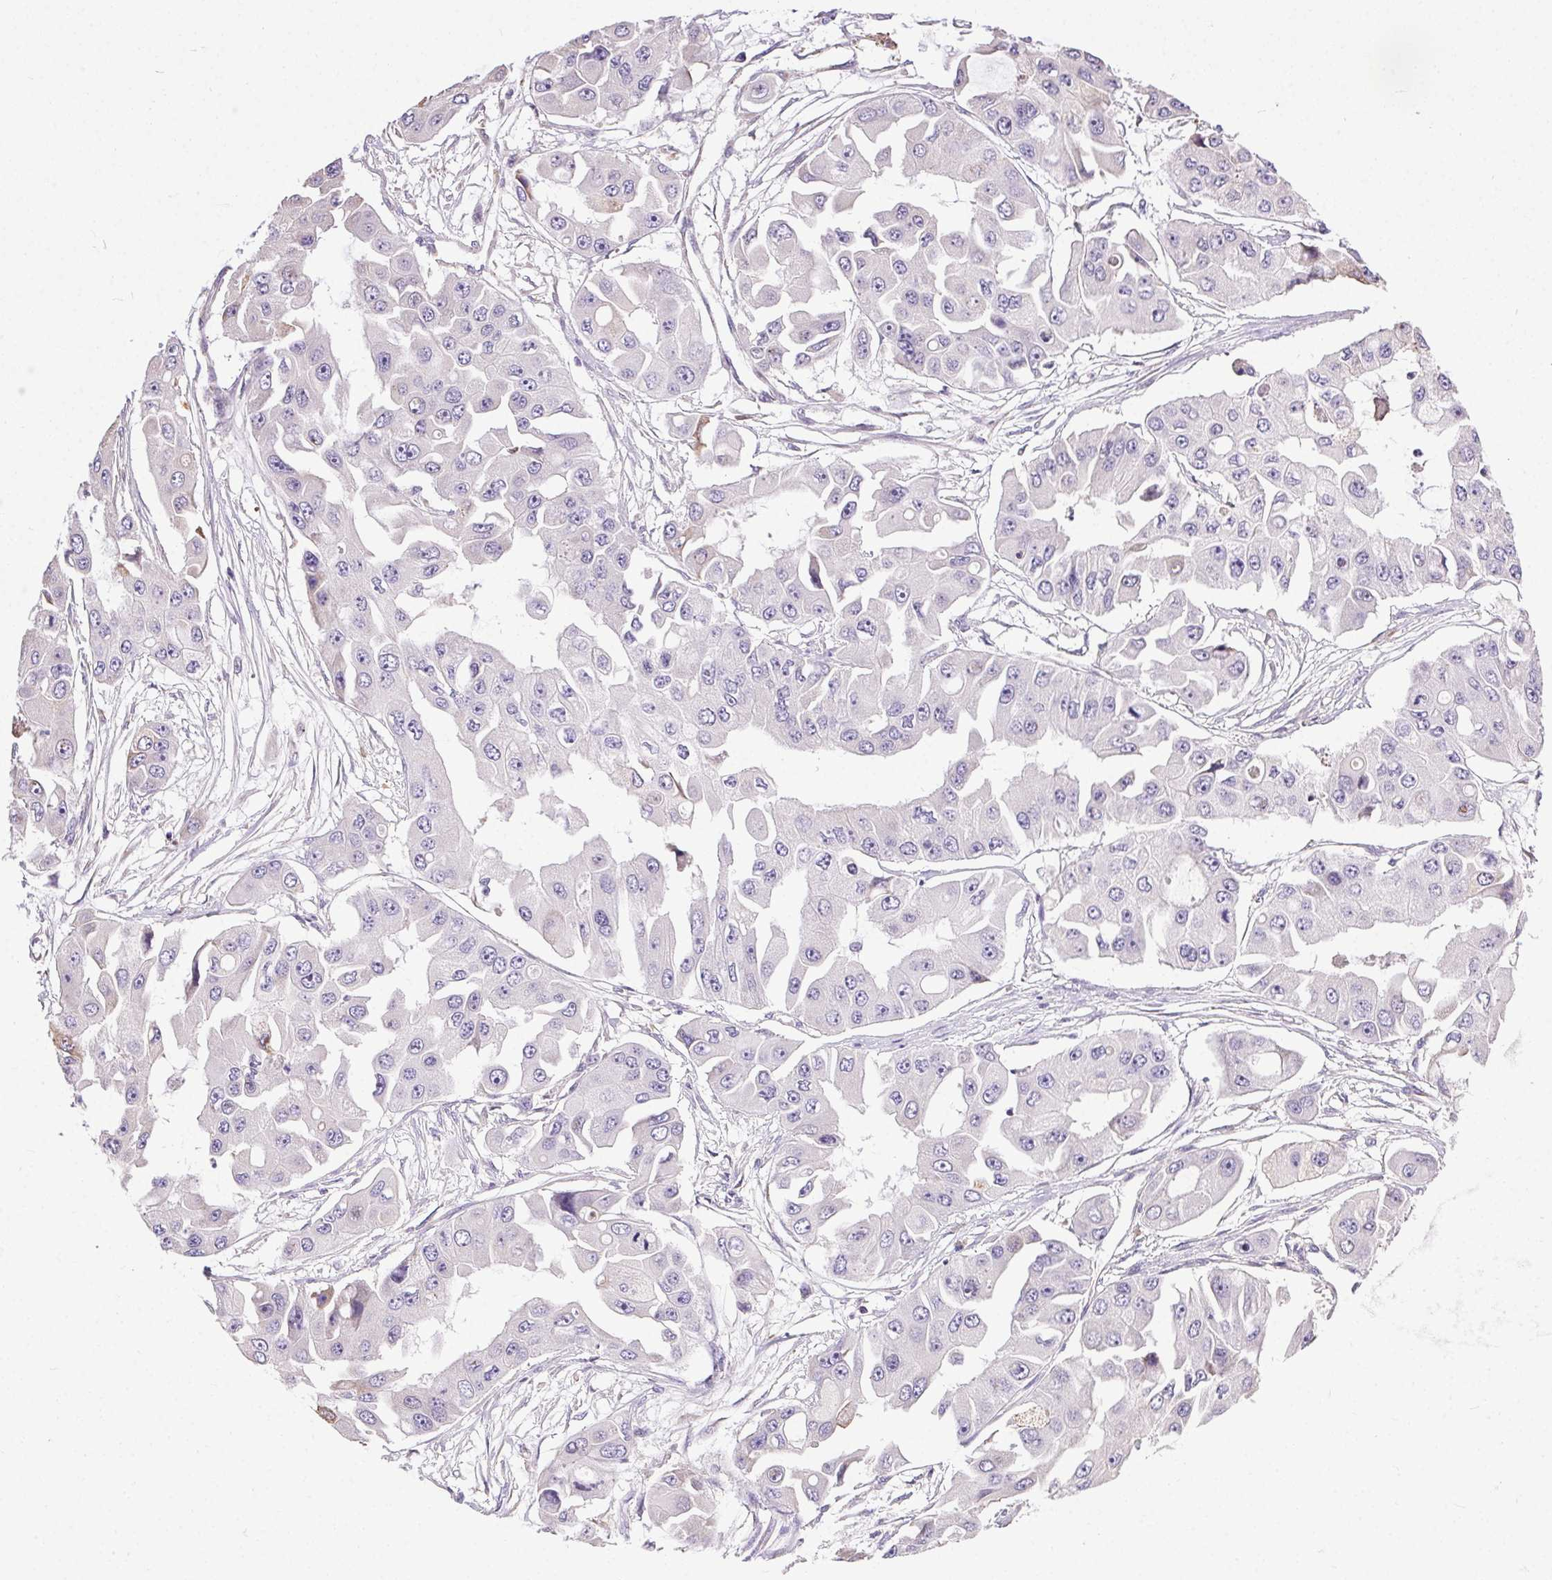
{"staining": {"intensity": "negative", "quantity": "none", "location": "none"}, "tissue": "ovarian cancer", "cell_type": "Tumor cells", "image_type": "cancer", "snomed": [{"axis": "morphology", "description": "Cystadenocarcinoma, serous, NOS"}, {"axis": "topography", "description": "Ovary"}], "caption": "A high-resolution histopathology image shows immunohistochemistry staining of ovarian serous cystadenocarcinoma, which demonstrates no significant expression in tumor cells.", "gene": "SNX31", "patient": {"sex": "female", "age": 56}}